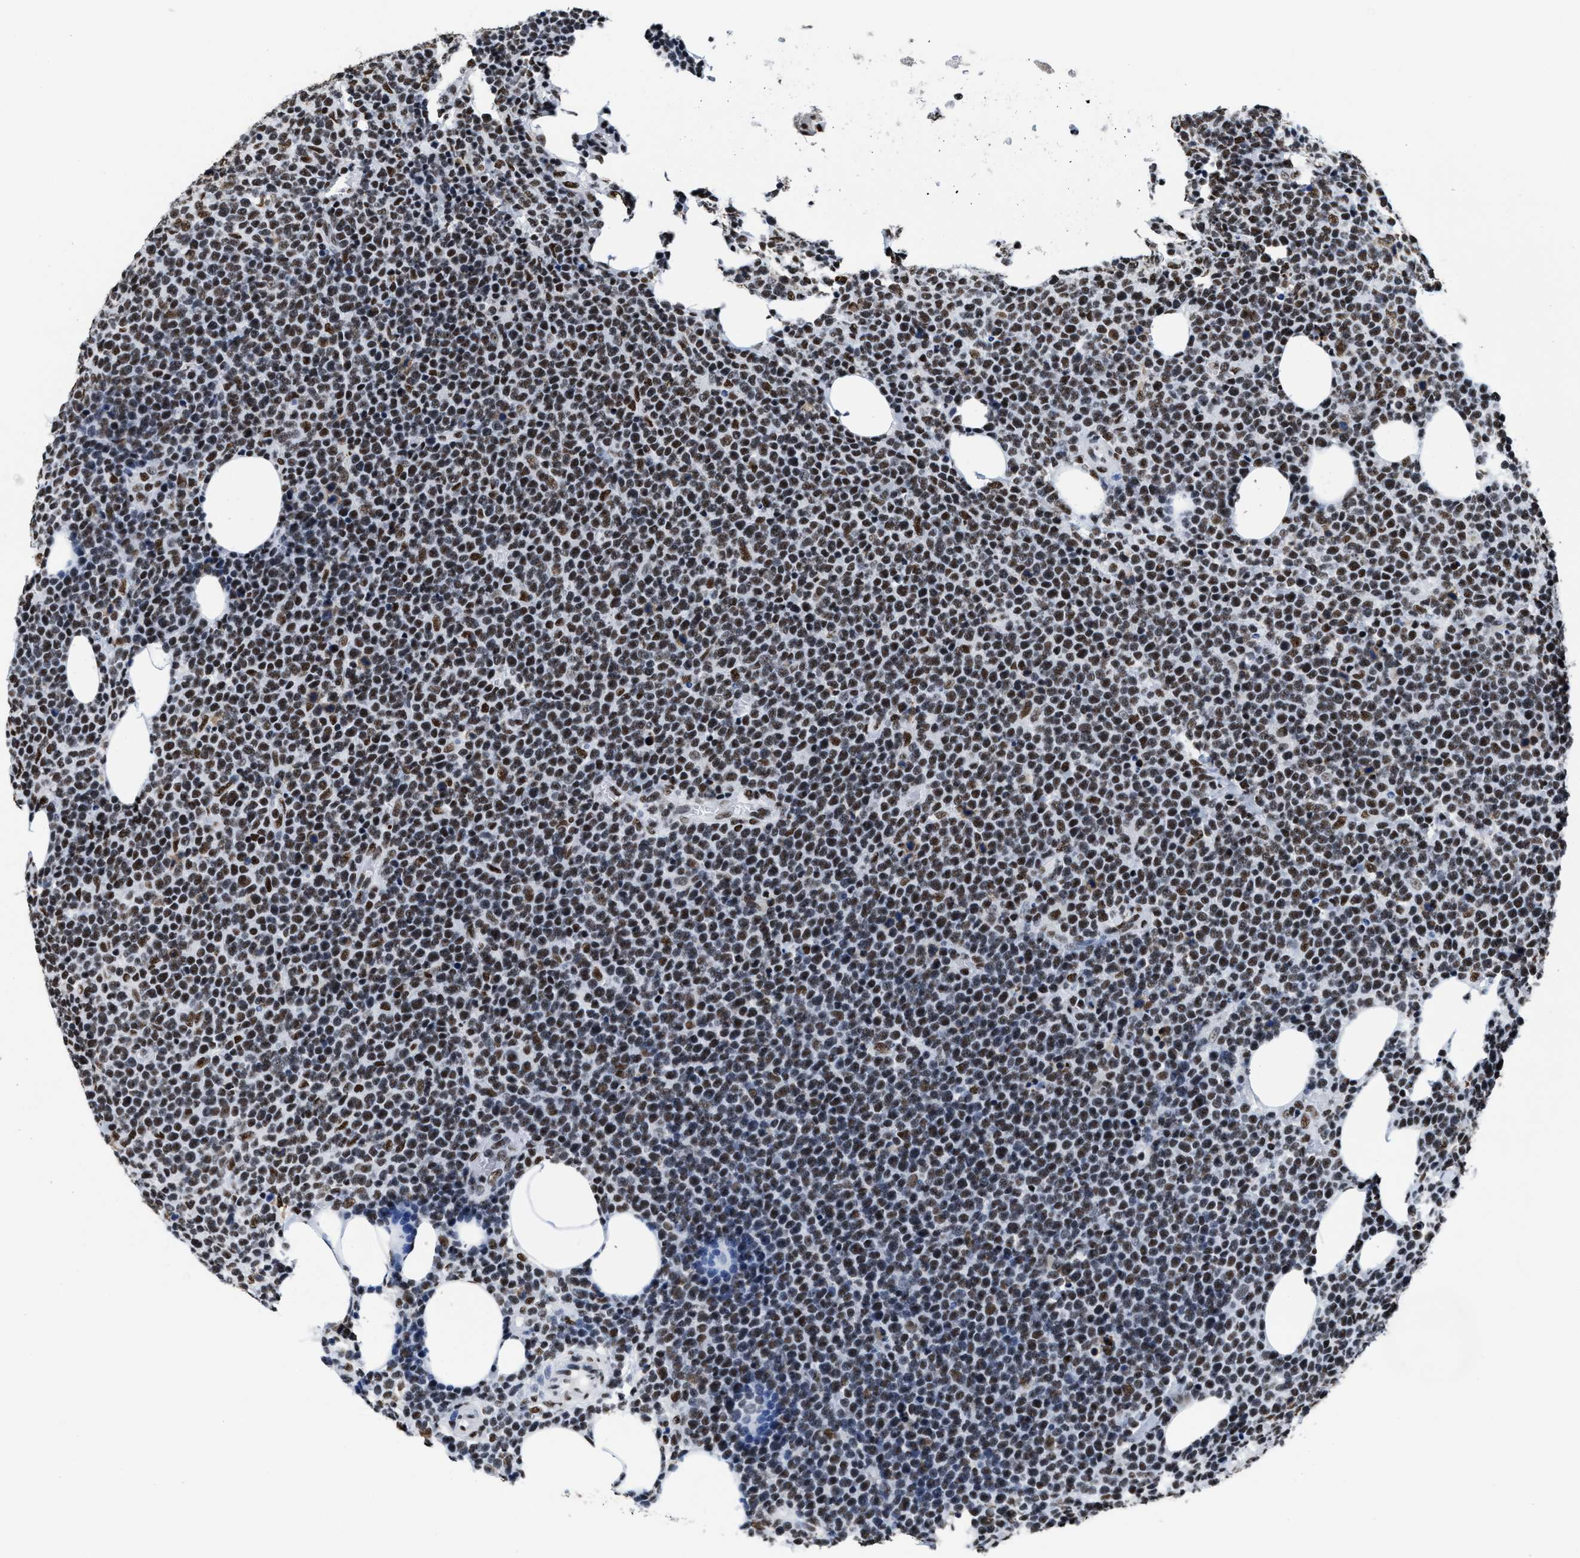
{"staining": {"intensity": "moderate", "quantity": "25%-75%", "location": "nuclear"}, "tissue": "lymphoma", "cell_type": "Tumor cells", "image_type": "cancer", "snomed": [{"axis": "morphology", "description": "Malignant lymphoma, non-Hodgkin's type, High grade"}, {"axis": "topography", "description": "Lymph node"}], "caption": "About 25%-75% of tumor cells in lymphoma display moderate nuclear protein staining as visualized by brown immunohistochemical staining.", "gene": "SMARCC2", "patient": {"sex": "male", "age": 61}}